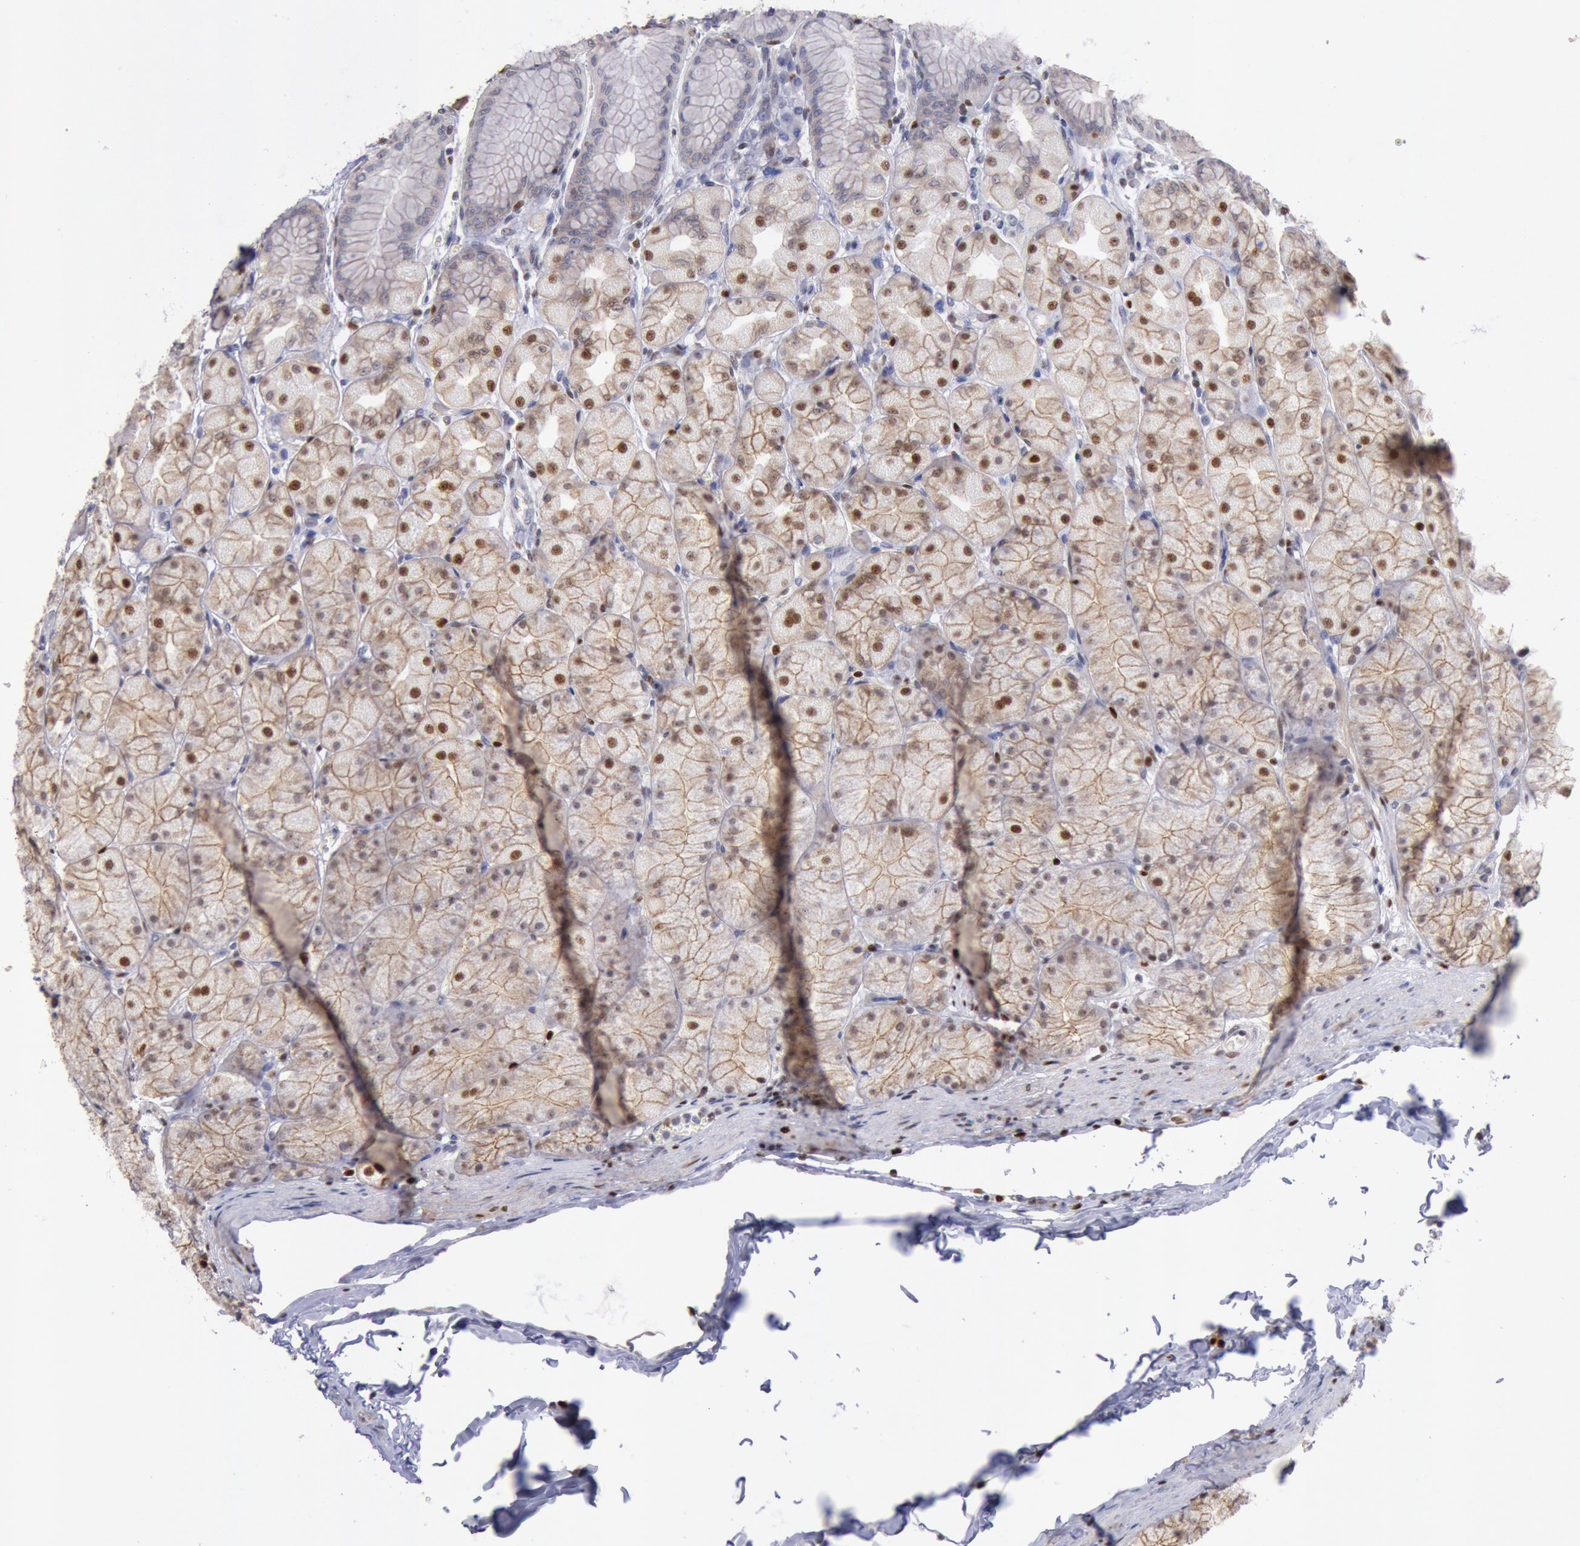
{"staining": {"intensity": "moderate", "quantity": ">75%", "location": "cytoplasmic/membranous,nuclear"}, "tissue": "stomach", "cell_type": "Glandular cells", "image_type": "normal", "snomed": [{"axis": "morphology", "description": "Normal tissue, NOS"}, {"axis": "topography", "description": "Stomach, upper"}], "caption": "Immunohistochemistry (IHC) (DAB (3,3'-diaminobenzidine)) staining of benign human stomach reveals moderate cytoplasmic/membranous,nuclear protein expression in about >75% of glandular cells. The protein is stained brown, and the nuclei are stained in blue (DAB (3,3'-diaminobenzidine) IHC with brightfield microscopy, high magnification).", "gene": "RPS6KA5", "patient": {"sex": "female", "age": 56}}